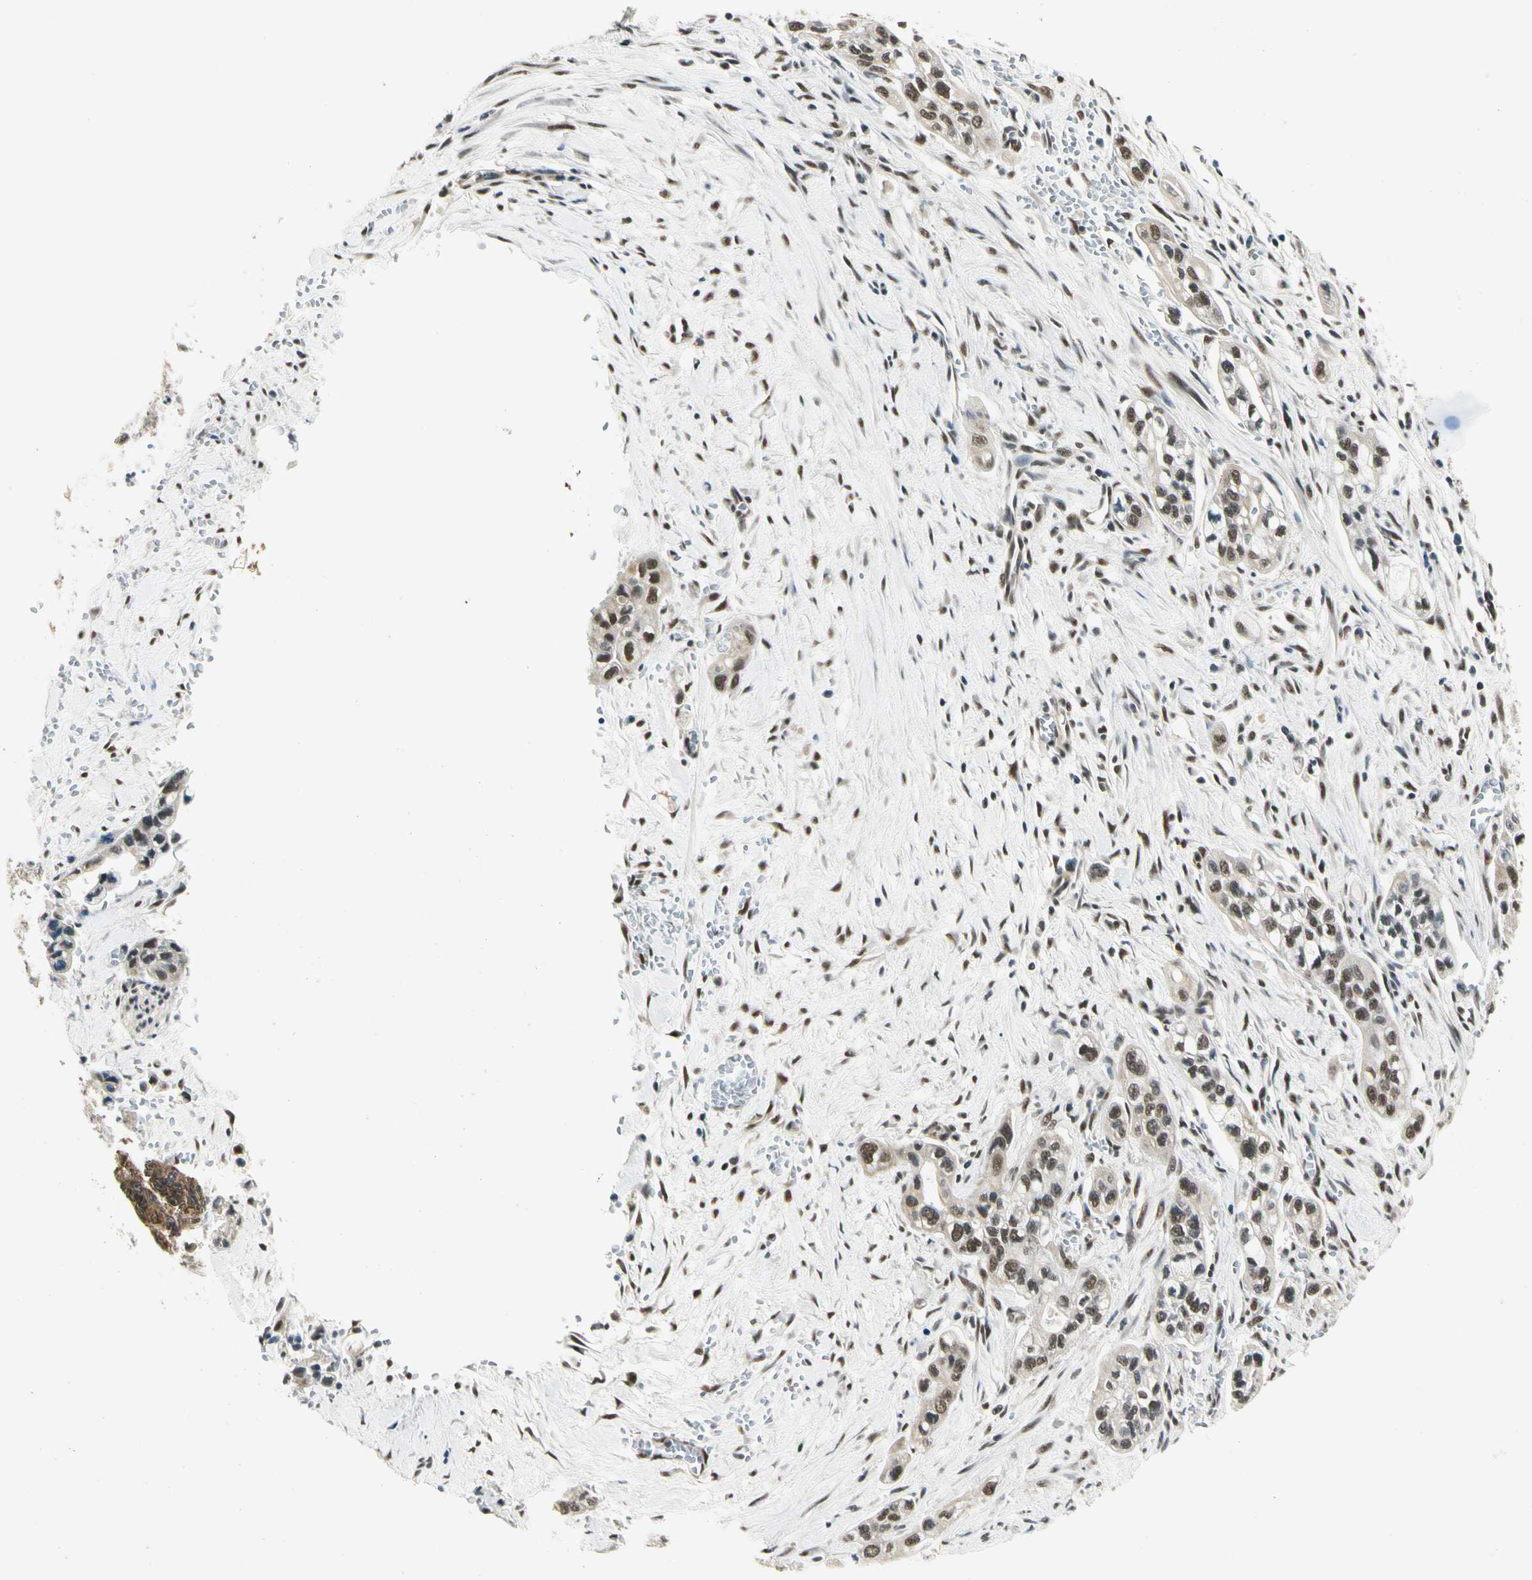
{"staining": {"intensity": "moderate", "quantity": ">75%", "location": "cytoplasmic/membranous,nuclear"}, "tissue": "pancreatic cancer", "cell_type": "Tumor cells", "image_type": "cancer", "snomed": [{"axis": "morphology", "description": "Adenocarcinoma, NOS"}, {"axis": "topography", "description": "Pancreas"}], "caption": "A photomicrograph showing moderate cytoplasmic/membranous and nuclear staining in about >75% of tumor cells in pancreatic adenocarcinoma, as visualized by brown immunohistochemical staining.", "gene": "PDK2", "patient": {"sex": "male", "age": 74}}